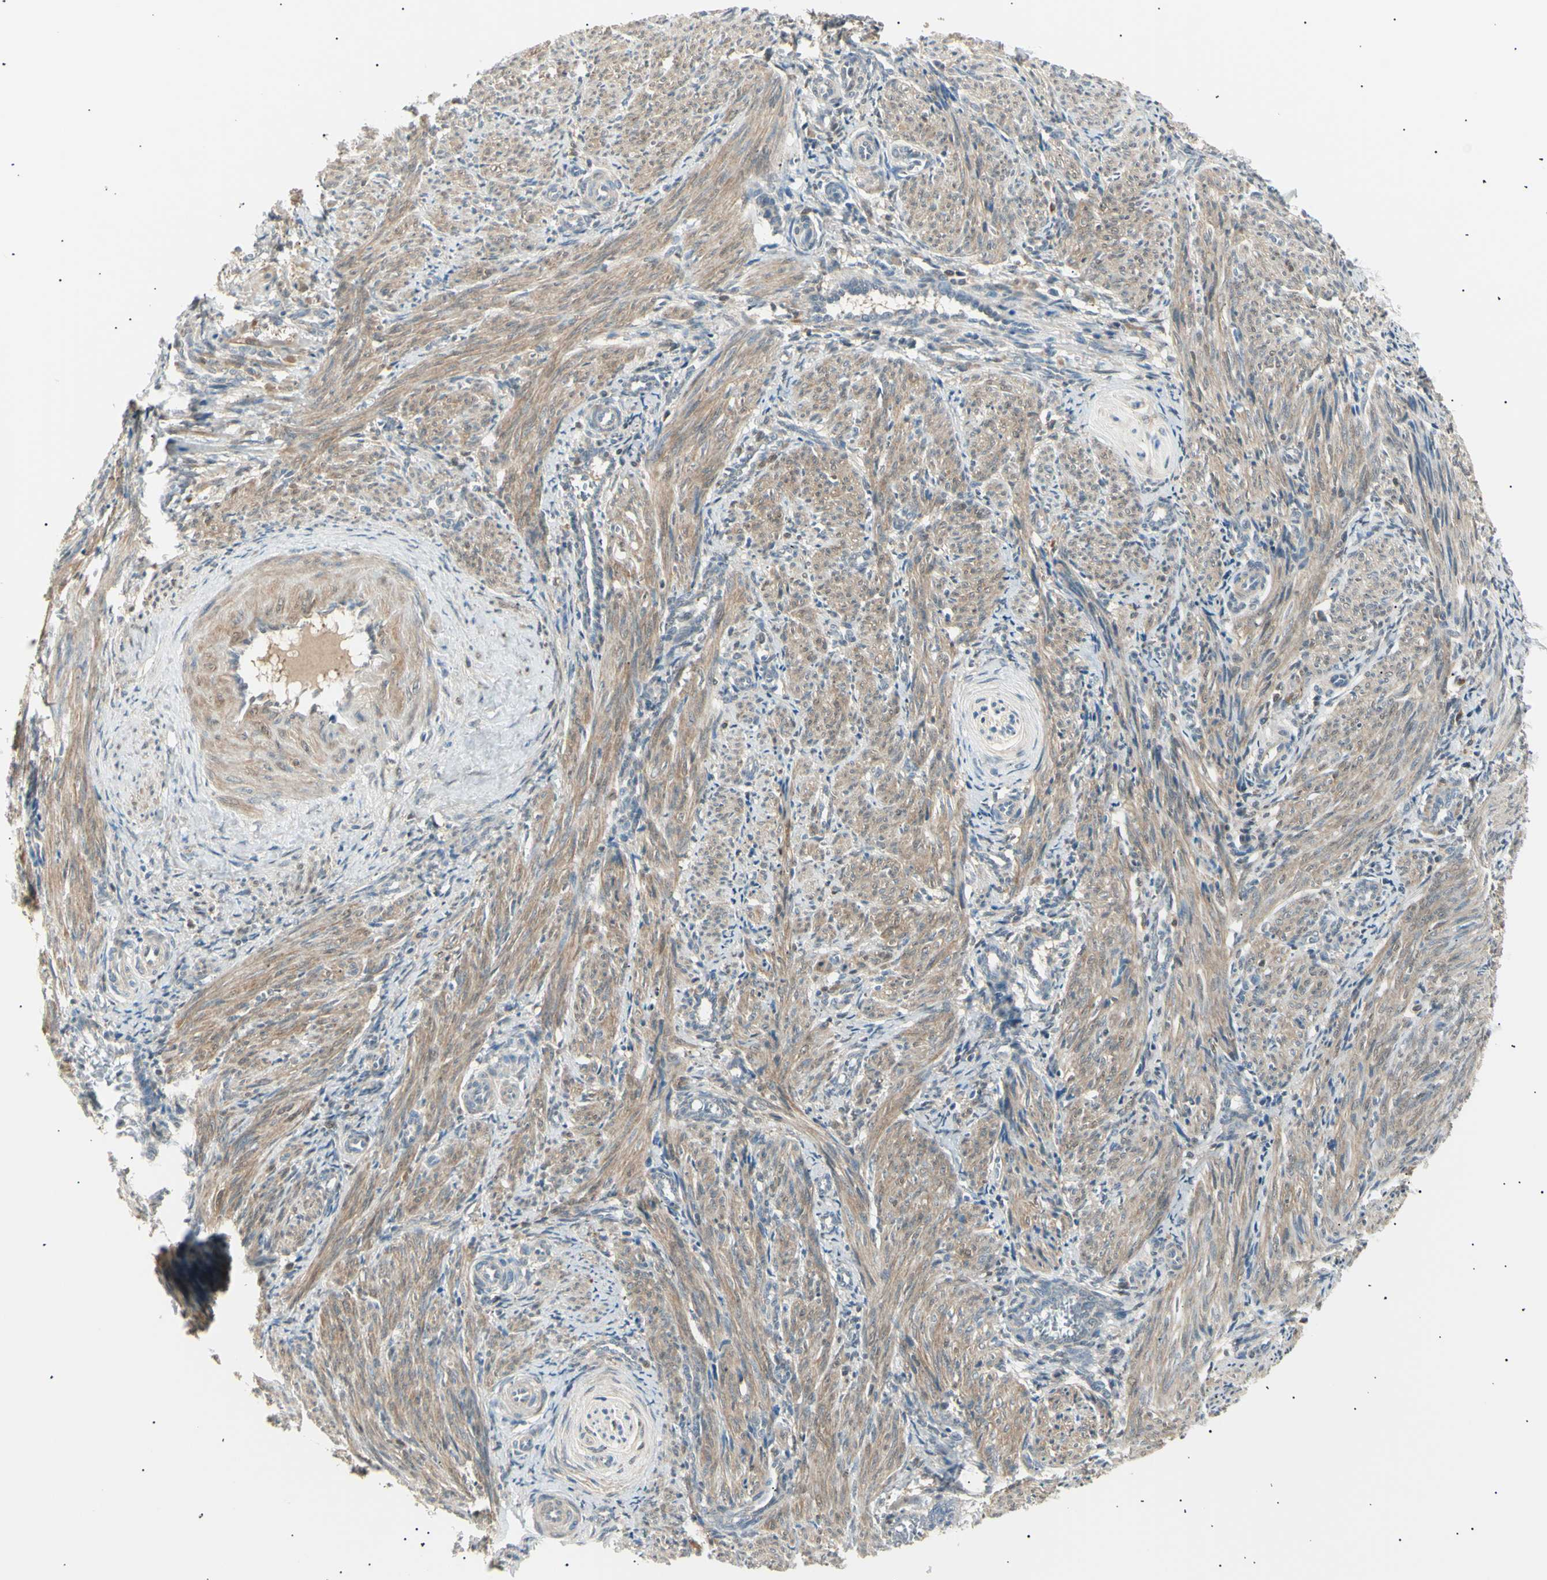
{"staining": {"intensity": "moderate", "quantity": "25%-75%", "location": "cytoplasmic/membranous"}, "tissue": "smooth muscle", "cell_type": "Smooth muscle cells", "image_type": "normal", "snomed": [{"axis": "morphology", "description": "Normal tissue, NOS"}, {"axis": "topography", "description": "Endometrium"}], "caption": "The immunohistochemical stain highlights moderate cytoplasmic/membranous positivity in smooth muscle cells of benign smooth muscle. (Brightfield microscopy of DAB IHC at high magnification).", "gene": "LHPP", "patient": {"sex": "female", "age": 33}}